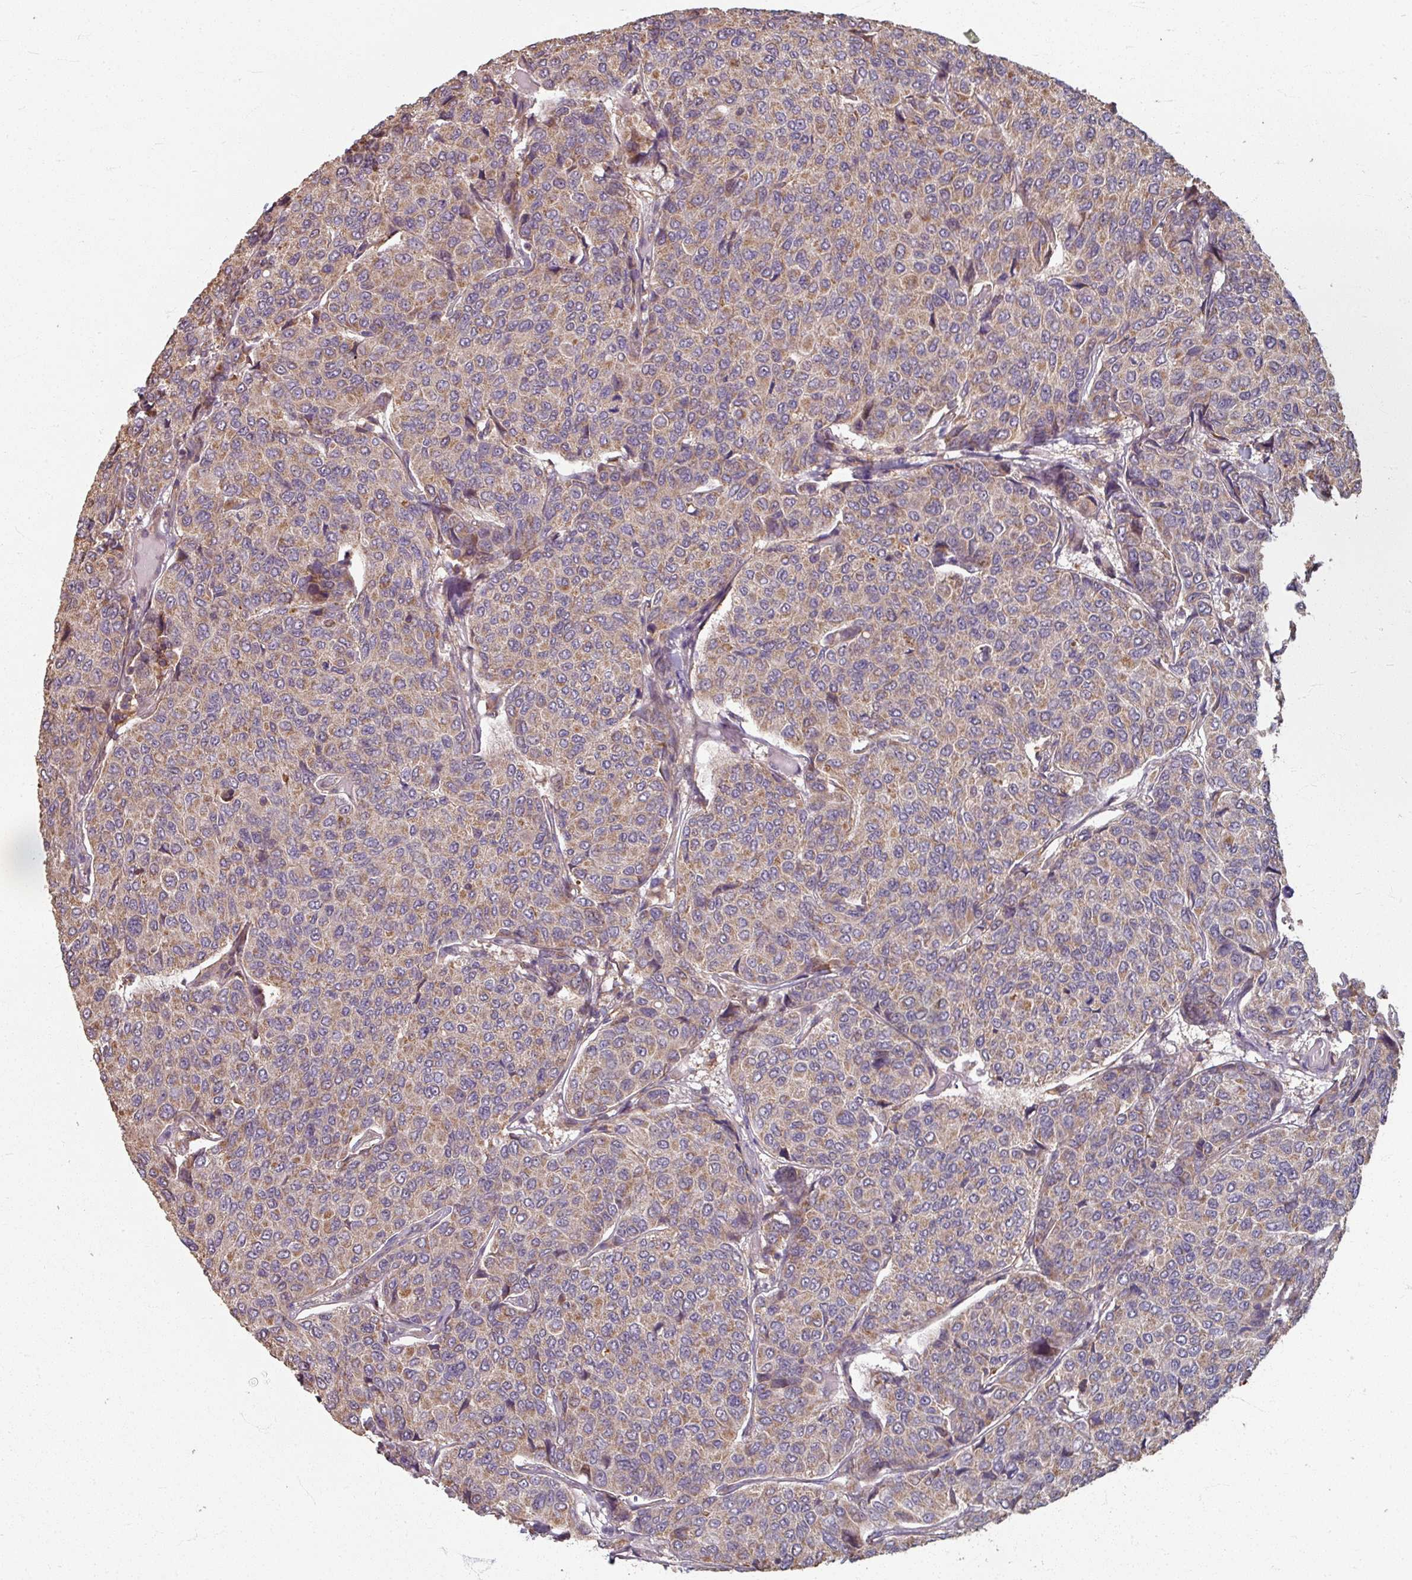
{"staining": {"intensity": "weak", "quantity": "25%-75%", "location": "cytoplasmic/membranous"}, "tissue": "breast cancer", "cell_type": "Tumor cells", "image_type": "cancer", "snomed": [{"axis": "morphology", "description": "Duct carcinoma"}, {"axis": "topography", "description": "Breast"}], "caption": "Weak cytoplasmic/membranous positivity for a protein is appreciated in about 25%-75% of tumor cells of breast cancer (intraductal carcinoma) using IHC.", "gene": "CCDC68", "patient": {"sex": "female", "age": 55}}